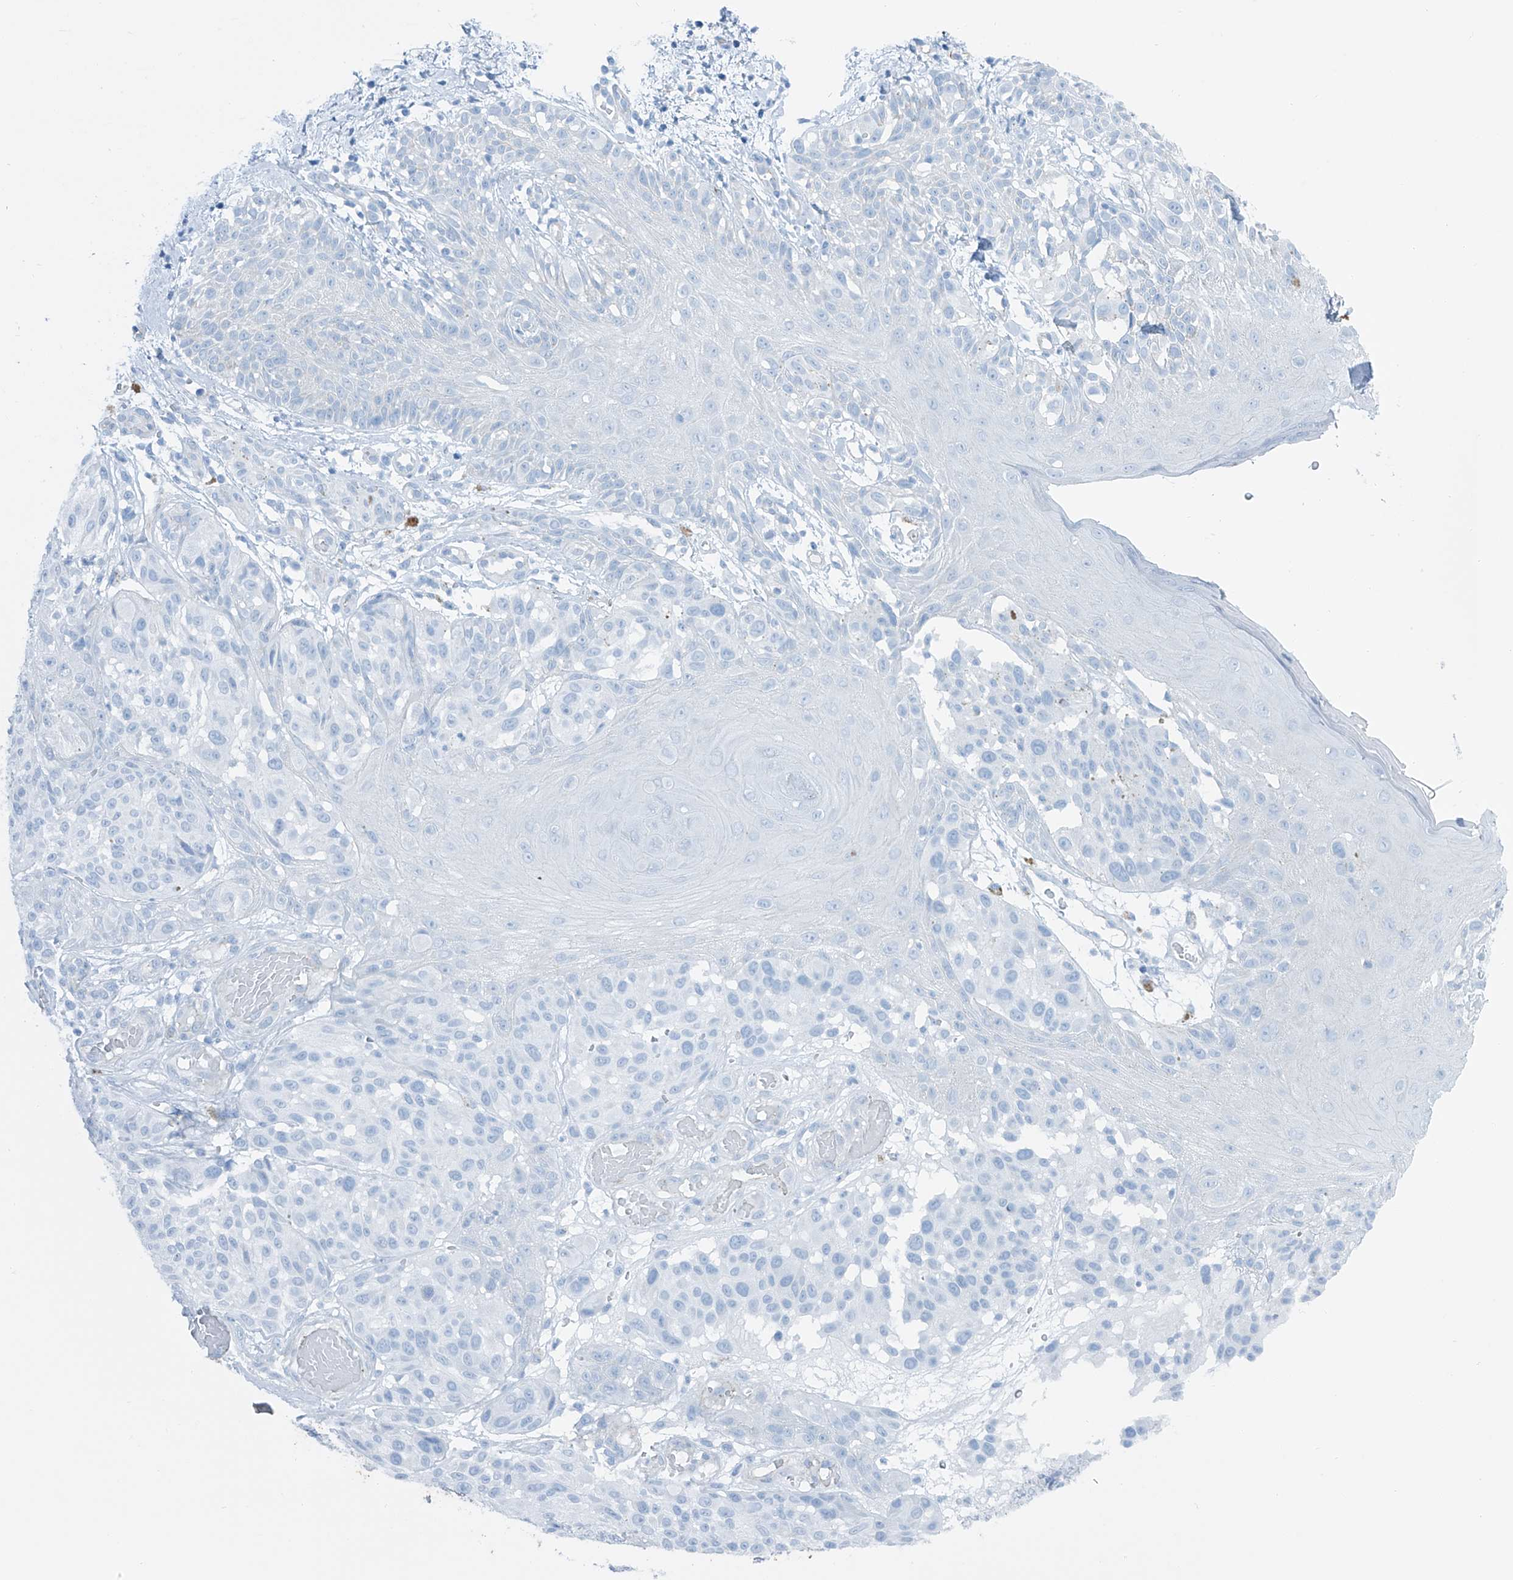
{"staining": {"intensity": "negative", "quantity": "none", "location": "none"}, "tissue": "melanoma", "cell_type": "Tumor cells", "image_type": "cancer", "snomed": [{"axis": "morphology", "description": "Malignant melanoma, NOS"}, {"axis": "topography", "description": "Skin"}], "caption": "Immunohistochemical staining of human melanoma demonstrates no significant staining in tumor cells.", "gene": "MAGI1", "patient": {"sex": "male", "age": 83}}